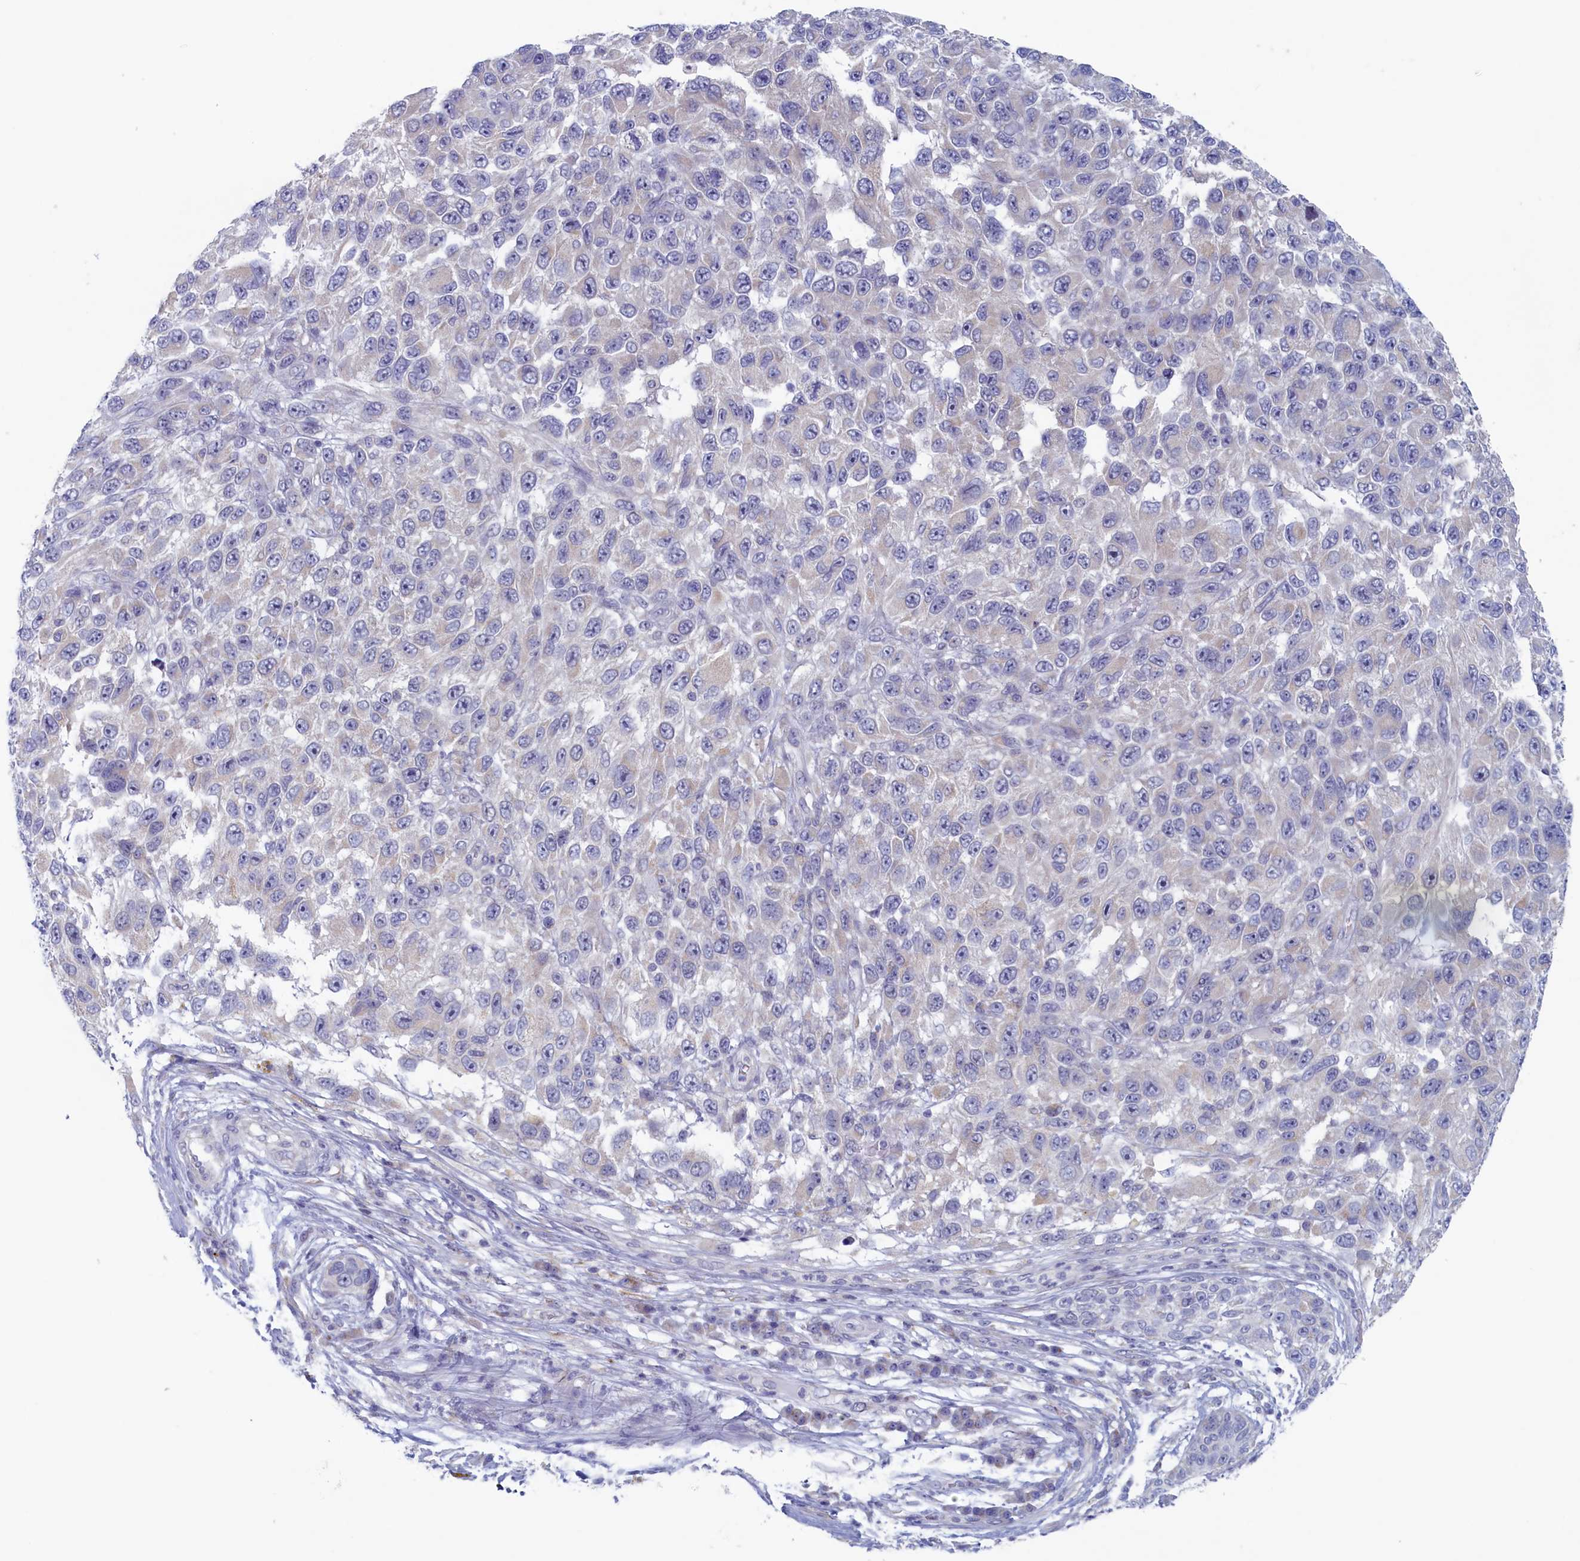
{"staining": {"intensity": "negative", "quantity": "none", "location": "none"}, "tissue": "melanoma", "cell_type": "Tumor cells", "image_type": "cancer", "snomed": [{"axis": "morphology", "description": "Malignant melanoma, NOS"}, {"axis": "topography", "description": "Skin"}], "caption": "The immunohistochemistry (IHC) histopathology image has no significant staining in tumor cells of melanoma tissue. (DAB (3,3'-diaminobenzidine) IHC, high magnification).", "gene": "WDR76", "patient": {"sex": "female", "age": 96}}